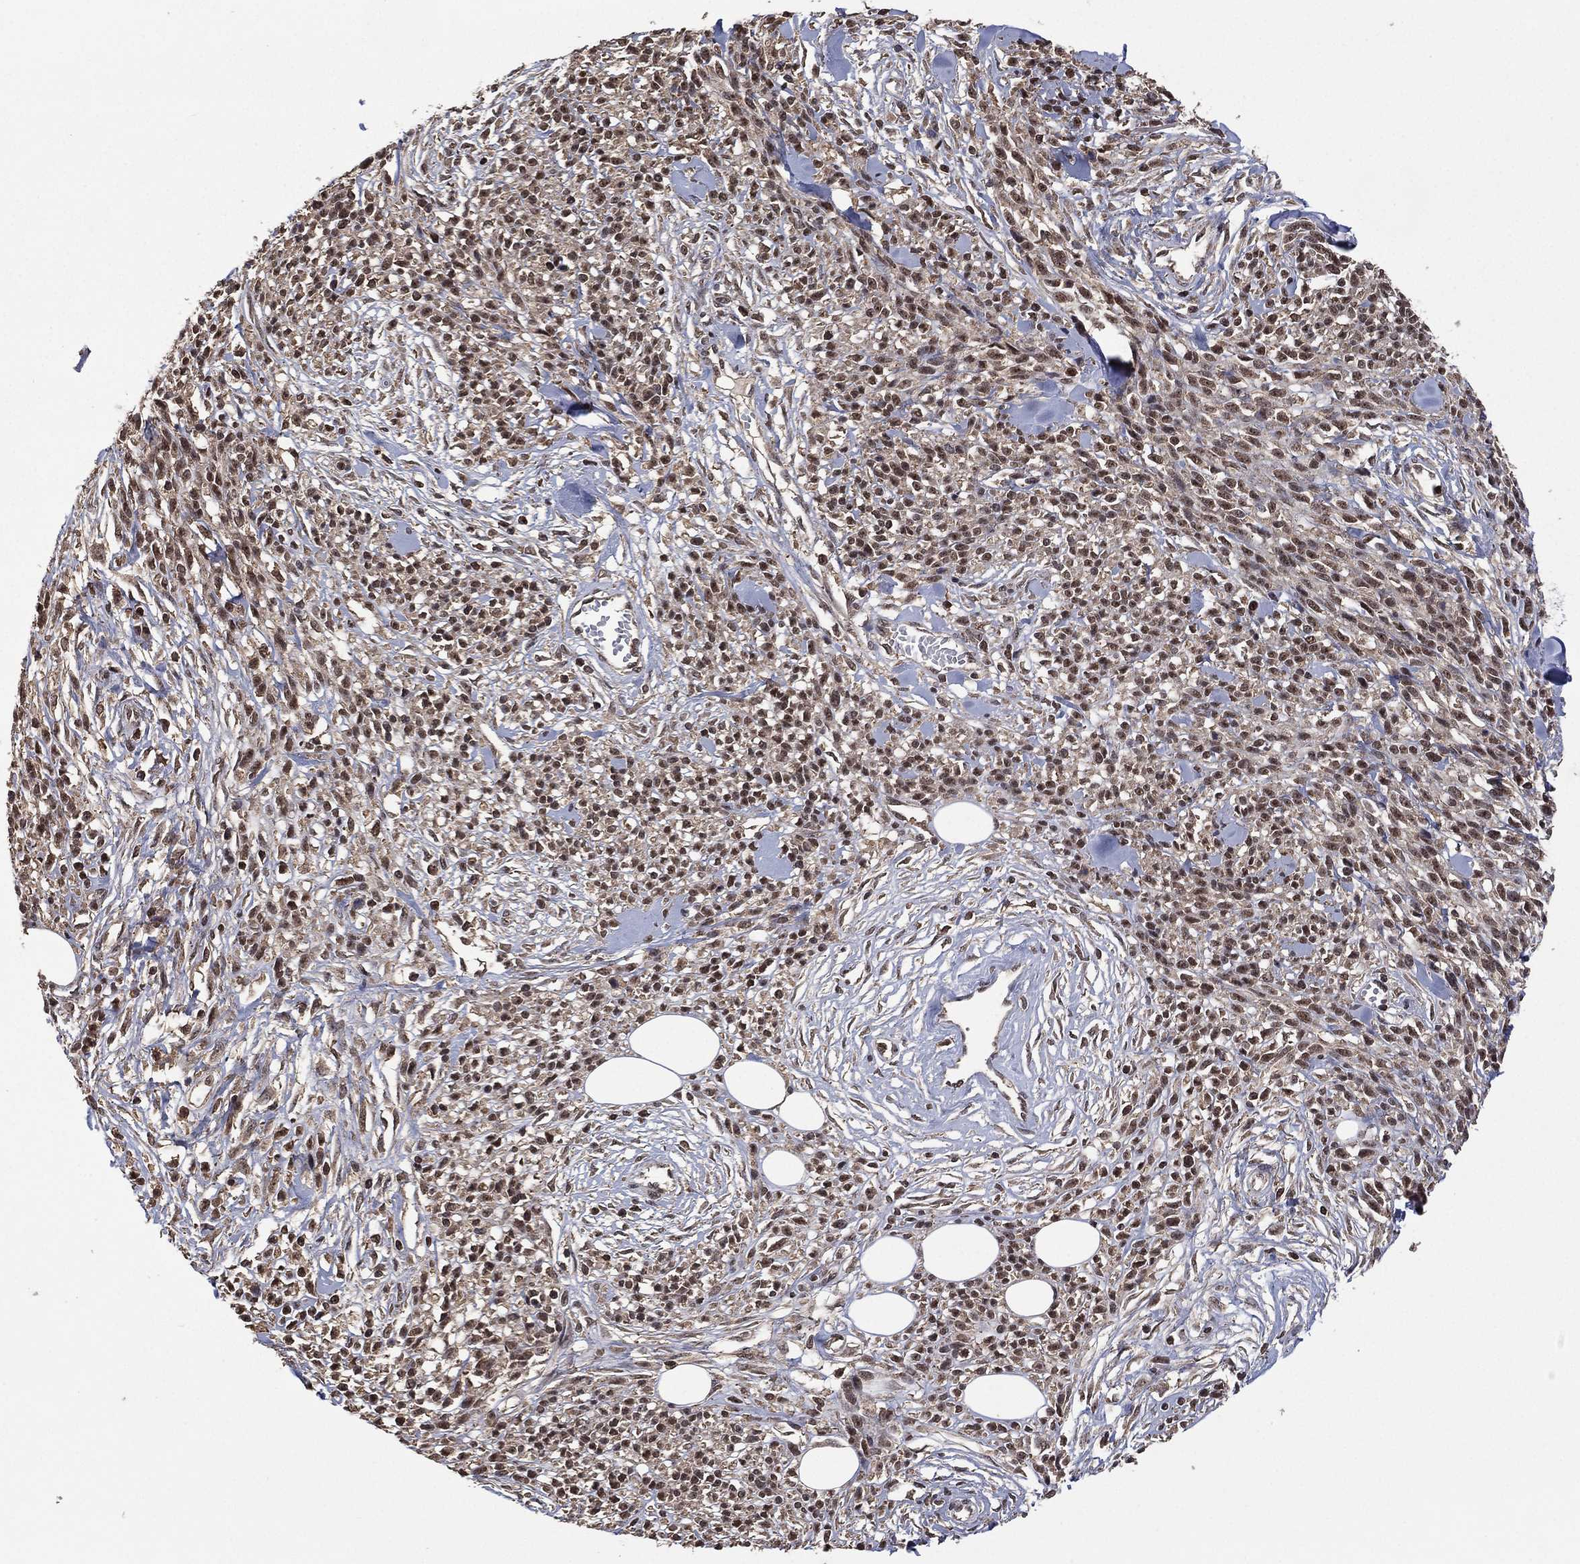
{"staining": {"intensity": "moderate", "quantity": "25%-75%", "location": "nuclear"}, "tissue": "melanoma", "cell_type": "Tumor cells", "image_type": "cancer", "snomed": [{"axis": "morphology", "description": "Malignant melanoma, NOS"}, {"axis": "topography", "description": "Skin"}, {"axis": "topography", "description": "Skin of trunk"}], "caption": "The photomicrograph shows a brown stain indicating the presence of a protein in the nuclear of tumor cells in malignant melanoma.", "gene": "NELFCD", "patient": {"sex": "male", "age": 74}}